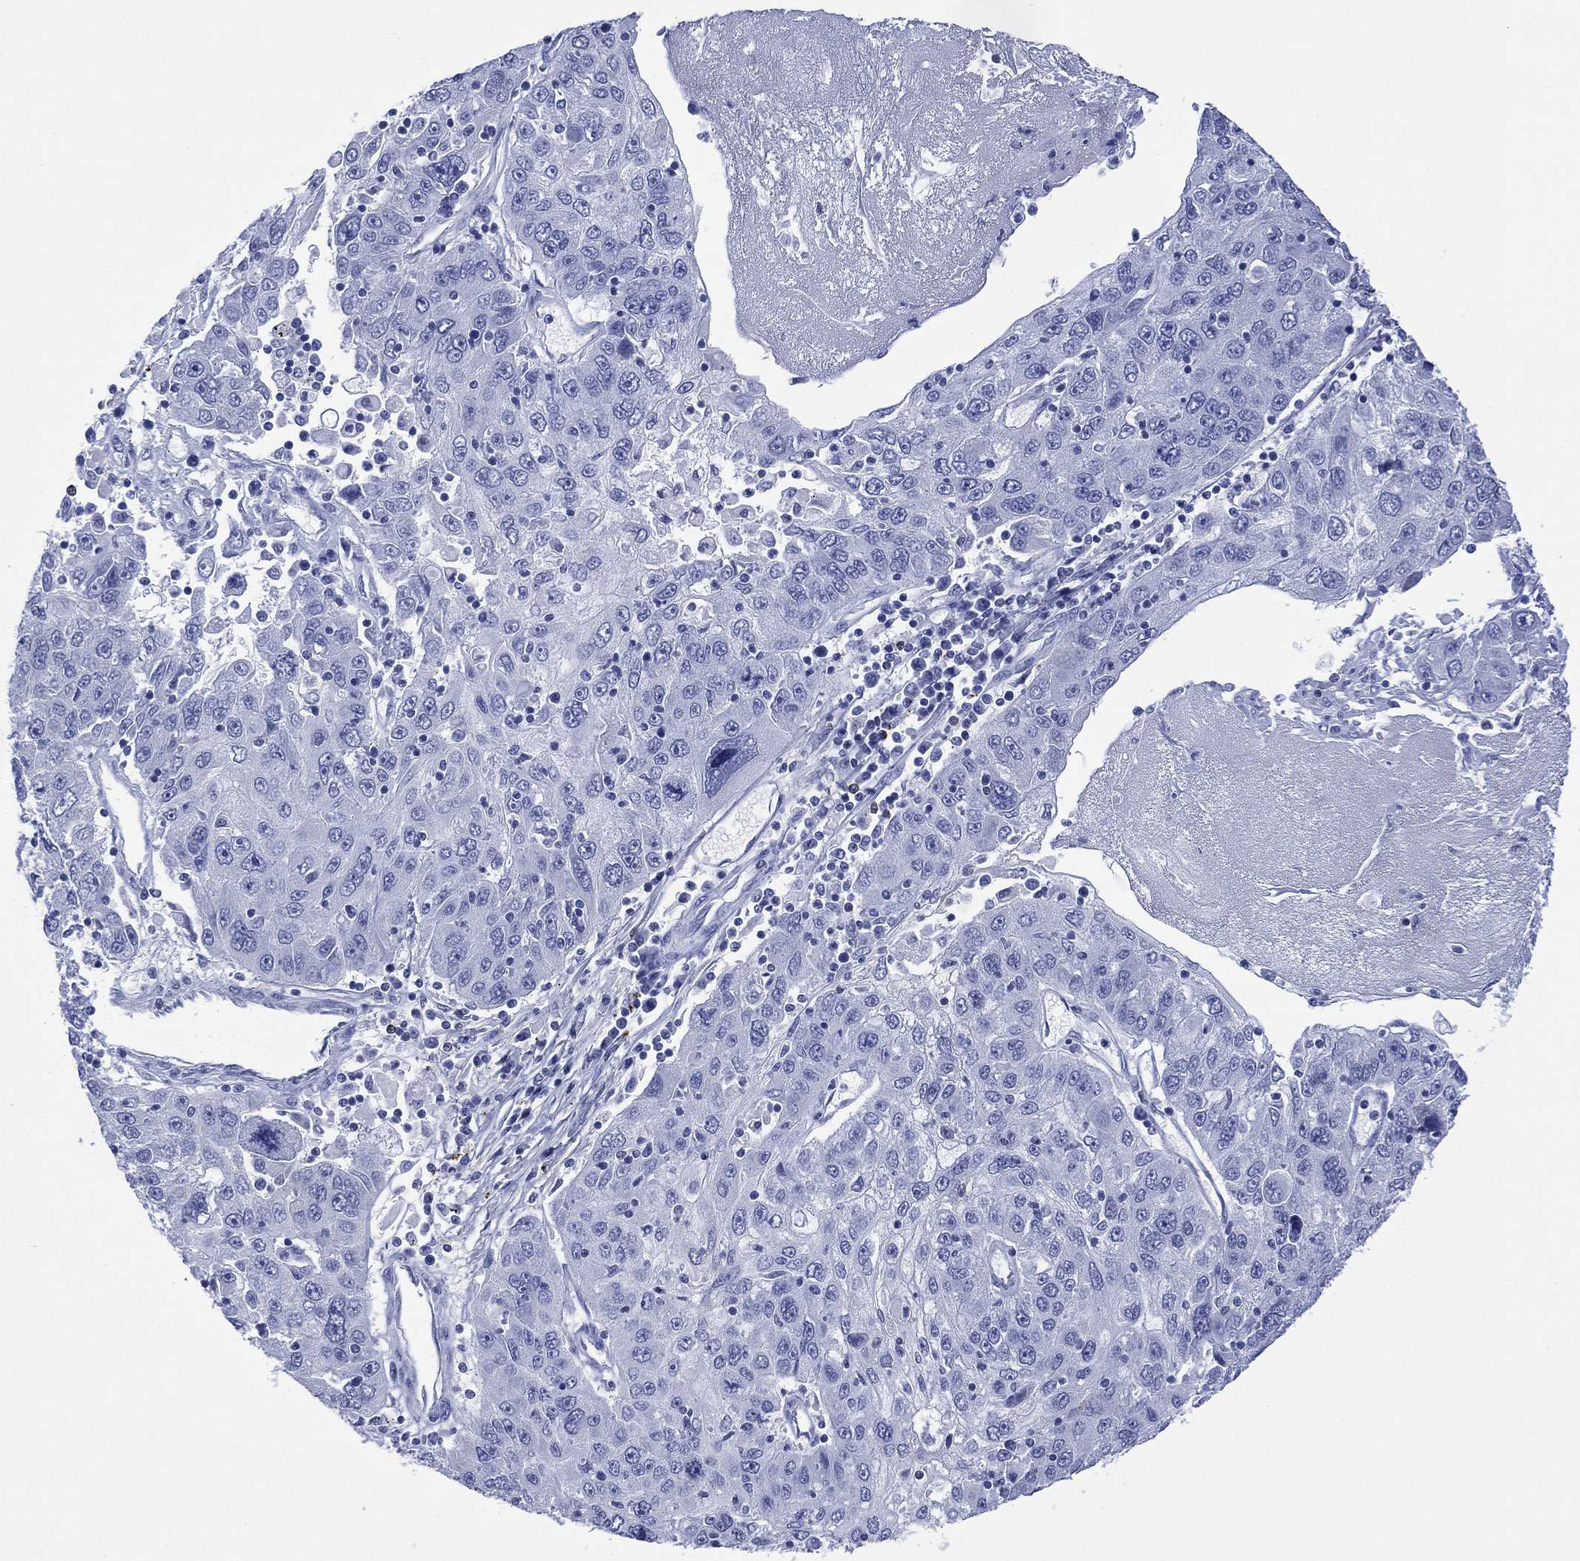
{"staining": {"intensity": "negative", "quantity": "none", "location": "none"}, "tissue": "stomach cancer", "cell_type": "Tumor cells", "image_type": "cancer", "snomed": [{"axis": "morphology", "description": "Adenocarcinoma, NOS"}, {"axis": "topography", "description": "Stomach"}], "caption": "Immunohistochemistry (IHC) of human stomach cancer exhibits no expression in tumor cells.", "gene": "DPP4", "patient": {"sex": "male", "age": 56}}